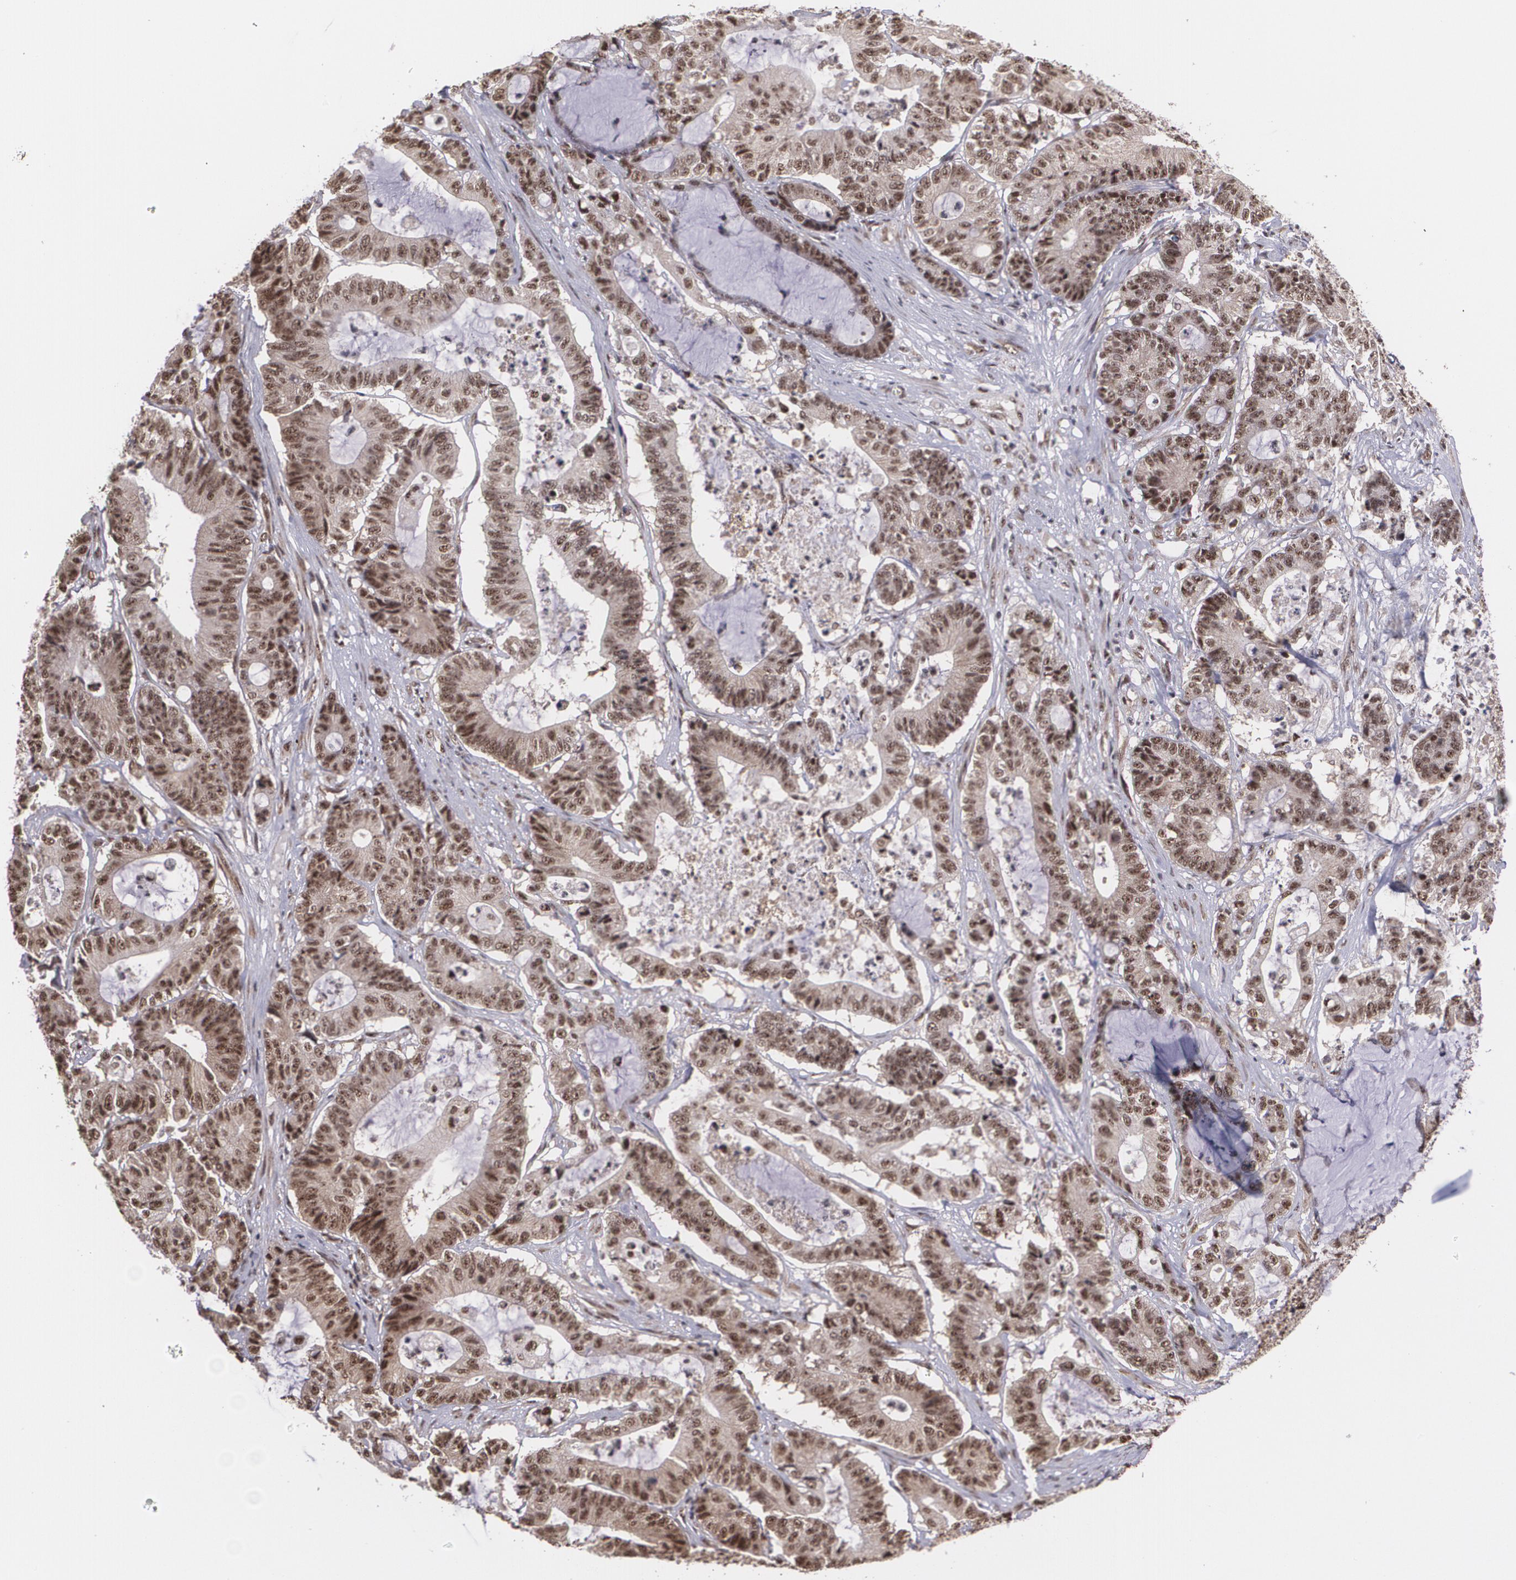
{"staining": {"intensity": "strong", "quantity": ">75%", "location": "cytoplasmic/membranous,nuclear"}, "tissue": "colorectal cancer", "cell_type": "Tumor cells", "image_type": "cancer", "snomed": [{"axis": "morphology", "description": "Adenocarcinoma, NOS"}, {"axis": "topography", "description": "Colon"}], "caption": "A histopathology image showing strong cytoplasmic/membranous and nuclear expression in approximately >75% of tumor cells in colorectal cancer (adenocarcinoma), as visualized by brown immunohistochemical staining.", "gene": "C6orf15", "patient": {"sex": "female", "age": 84}}